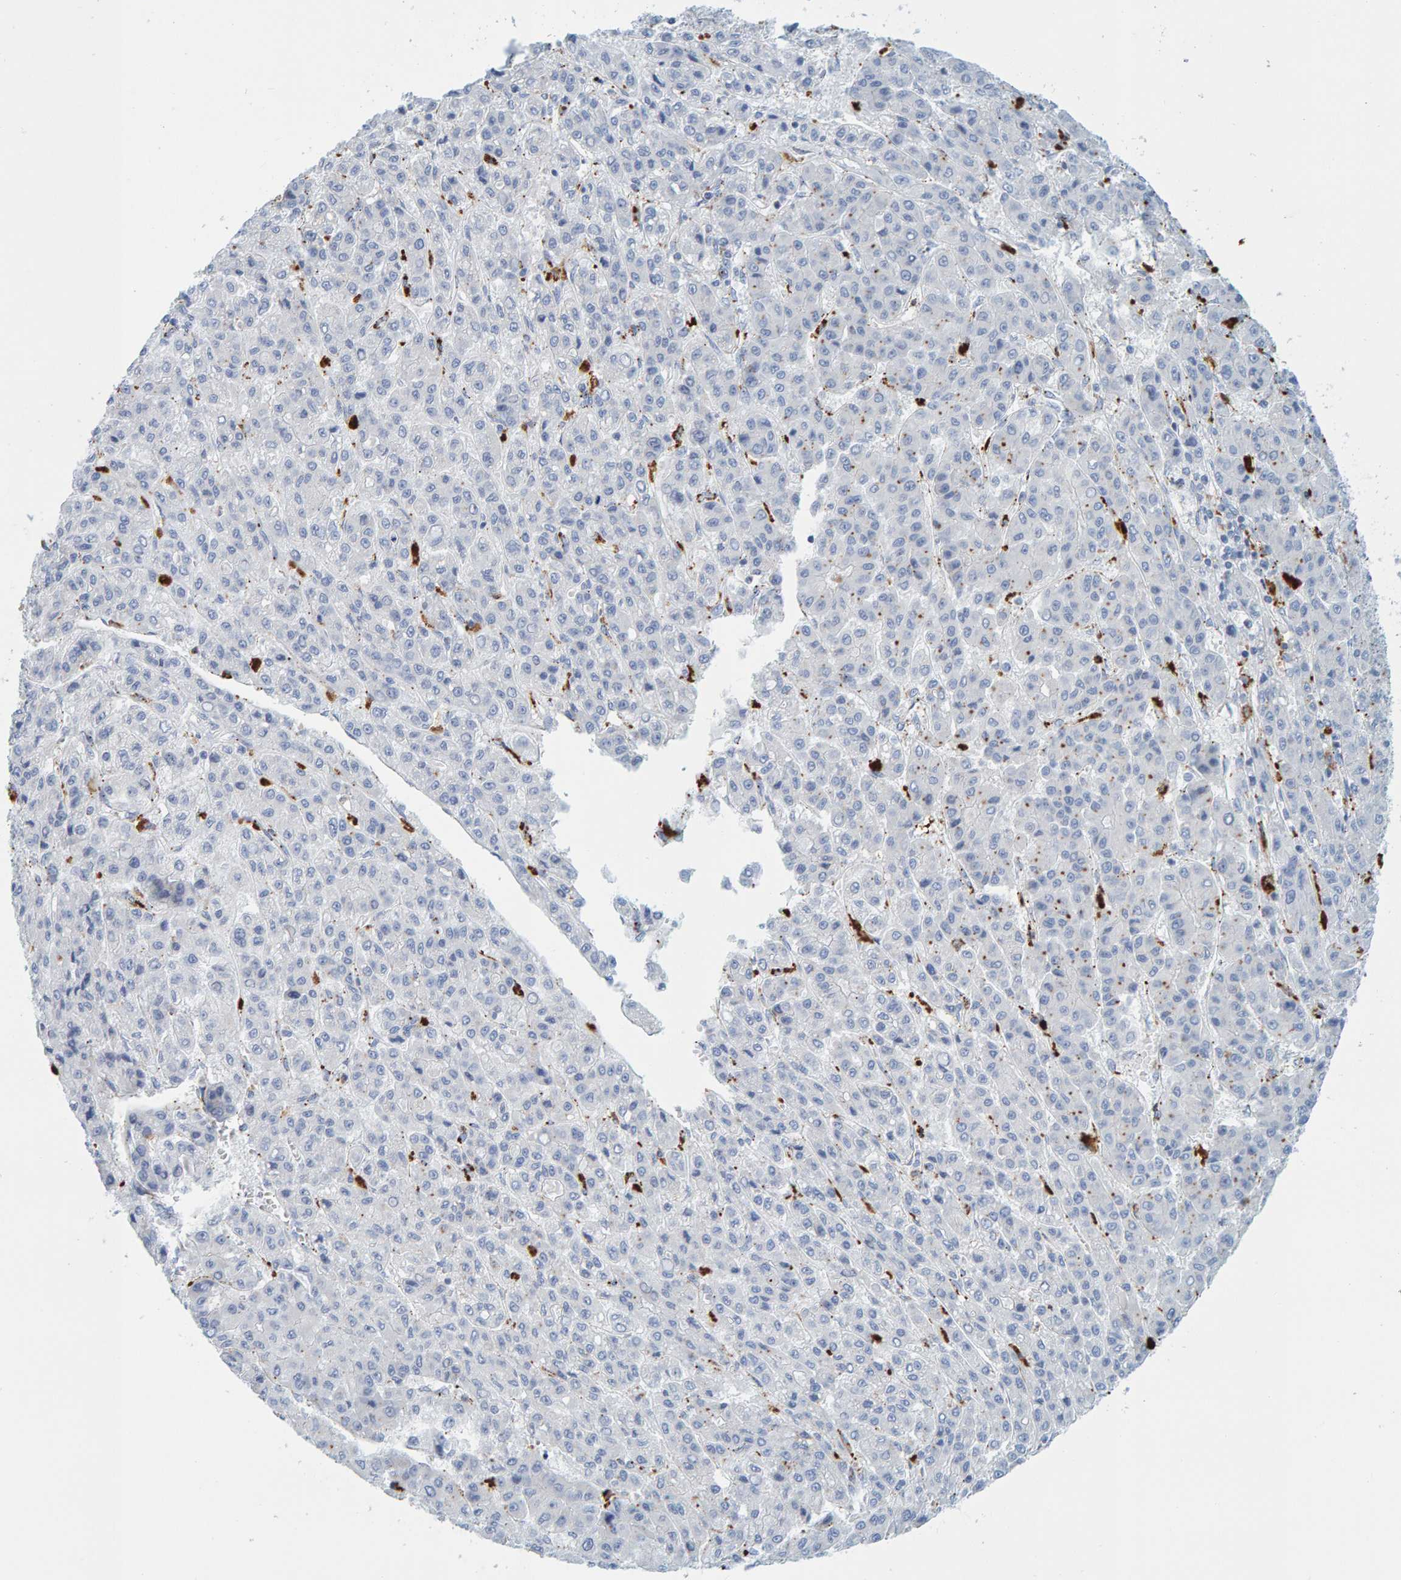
{"staining": {"intensity": "negative", "quantity": "none", "location": "none"}, "tissue": "liver cancer", "cell_type": "Tumor cells", "image_type": "cancer", "snomed": [{"axis": "morphology", "description": "Carcinoma, Hepatocellular, NOS"}, {"axis": "topography", "description": "Liver"}], "caption": "High magnification brightfield microscopy of liver hepatocellular carcinoma stained with DAB (3,3'-diaminobenzidine) (brown) and counterstained with hematoxylin (blue): tumor cells show no significant positivity.", "gene": "BIN3", "patient": {"sex": "male", "age": 70}}